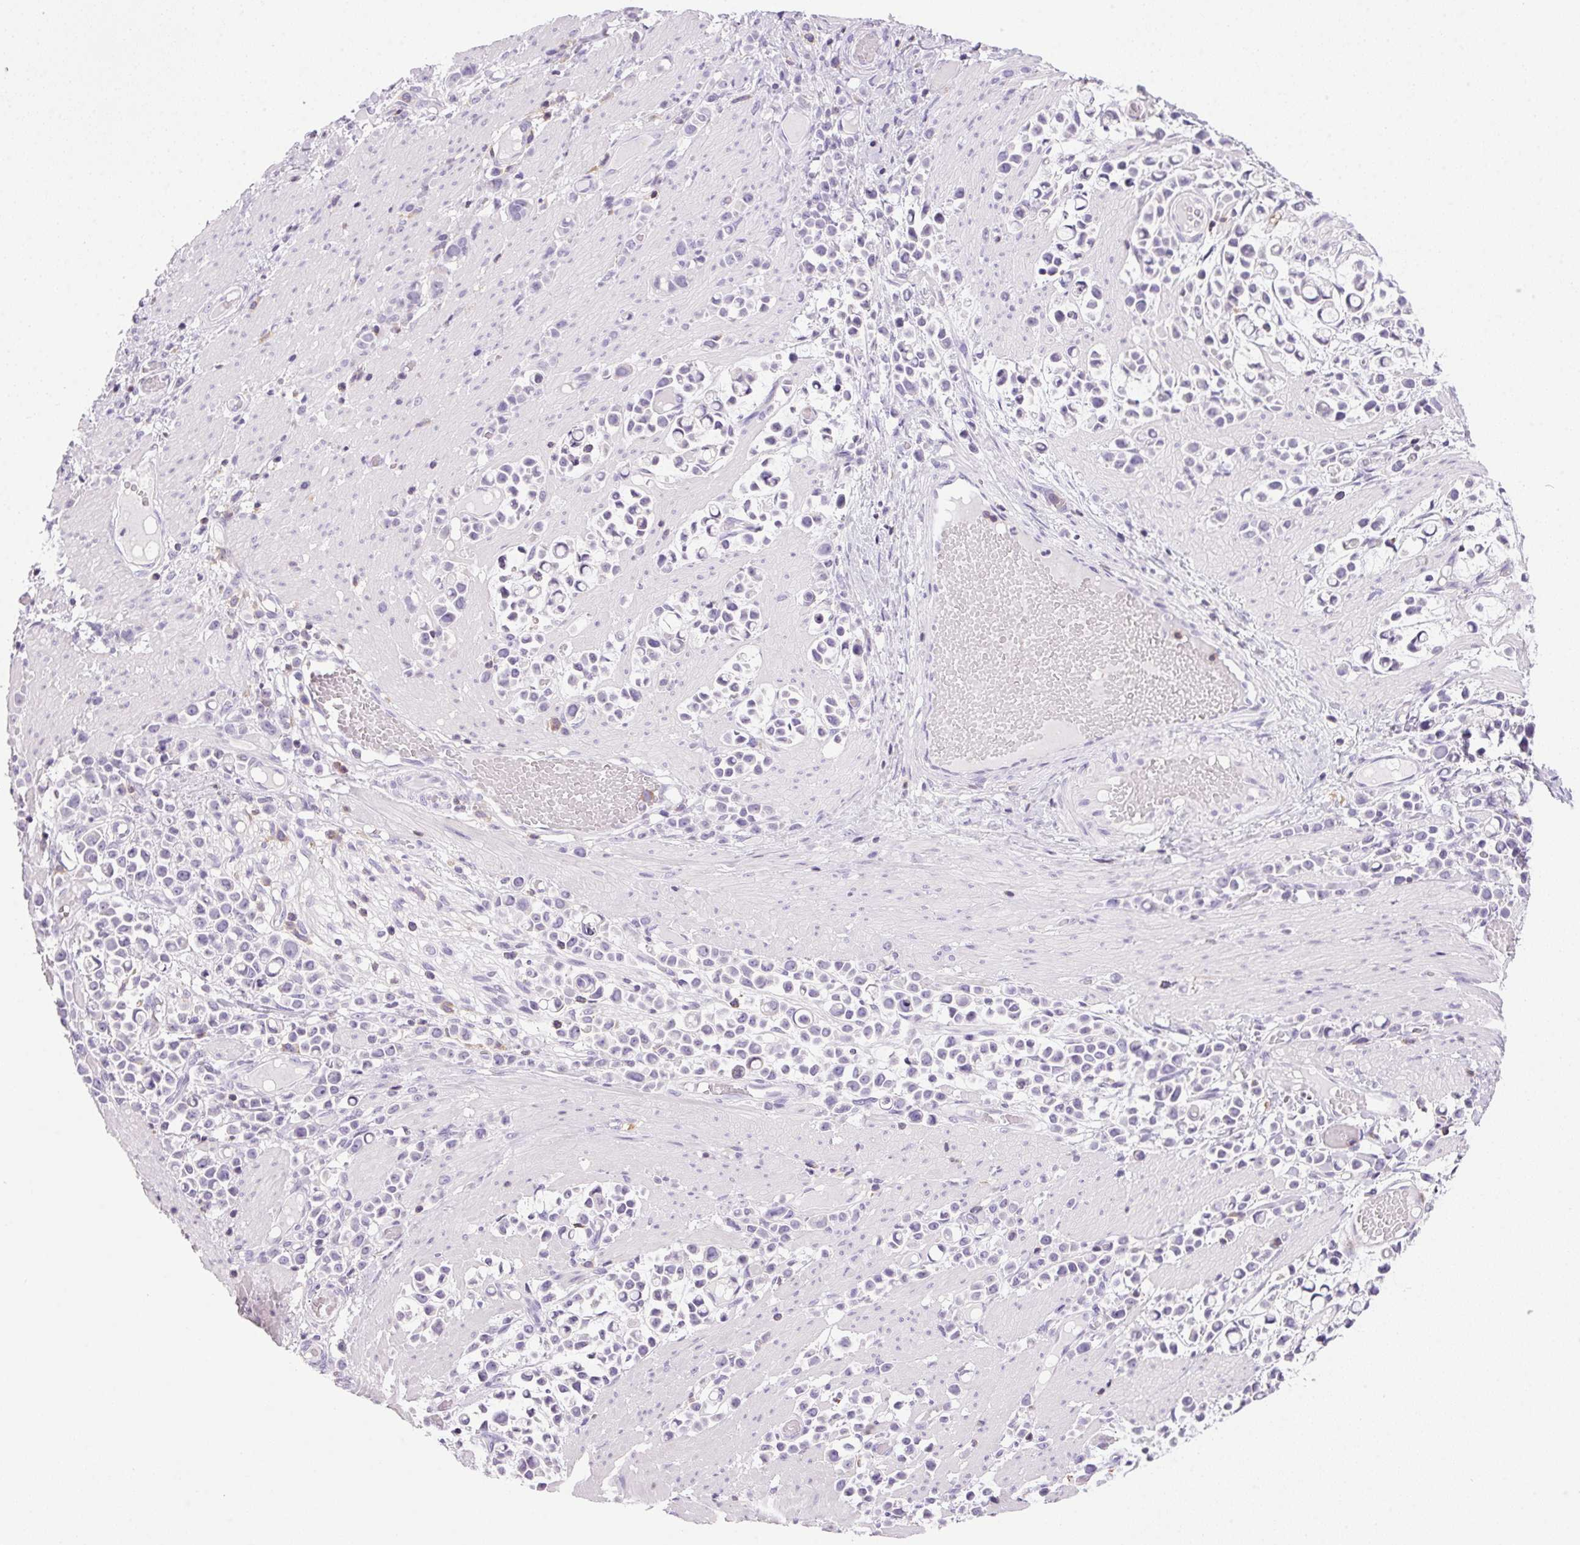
{"staining": {"intensity": "negative", "quantity": "none", "location": "none"}, "tissue": "stomach cancer", "cell_type": "Tumor cells", "image_type": "cancer", "snomed": [{"axis": "morphology", "description": "Adenocarcinoma, NOS"}, {"axis": "topography", "description": "Stomach"}], "caption": "Stomach cancer was stained to show a protein in brown. There is no significant positivity in tumor cells. Brightfield microscopy of immunohistochemistry stained with DAB (3,3'-diaminobenzidine) (brown) and hematoxylin (blue), captured at high magnification.", "gene": "S100A2", "patient": {"sex": "male", "age": 82}}